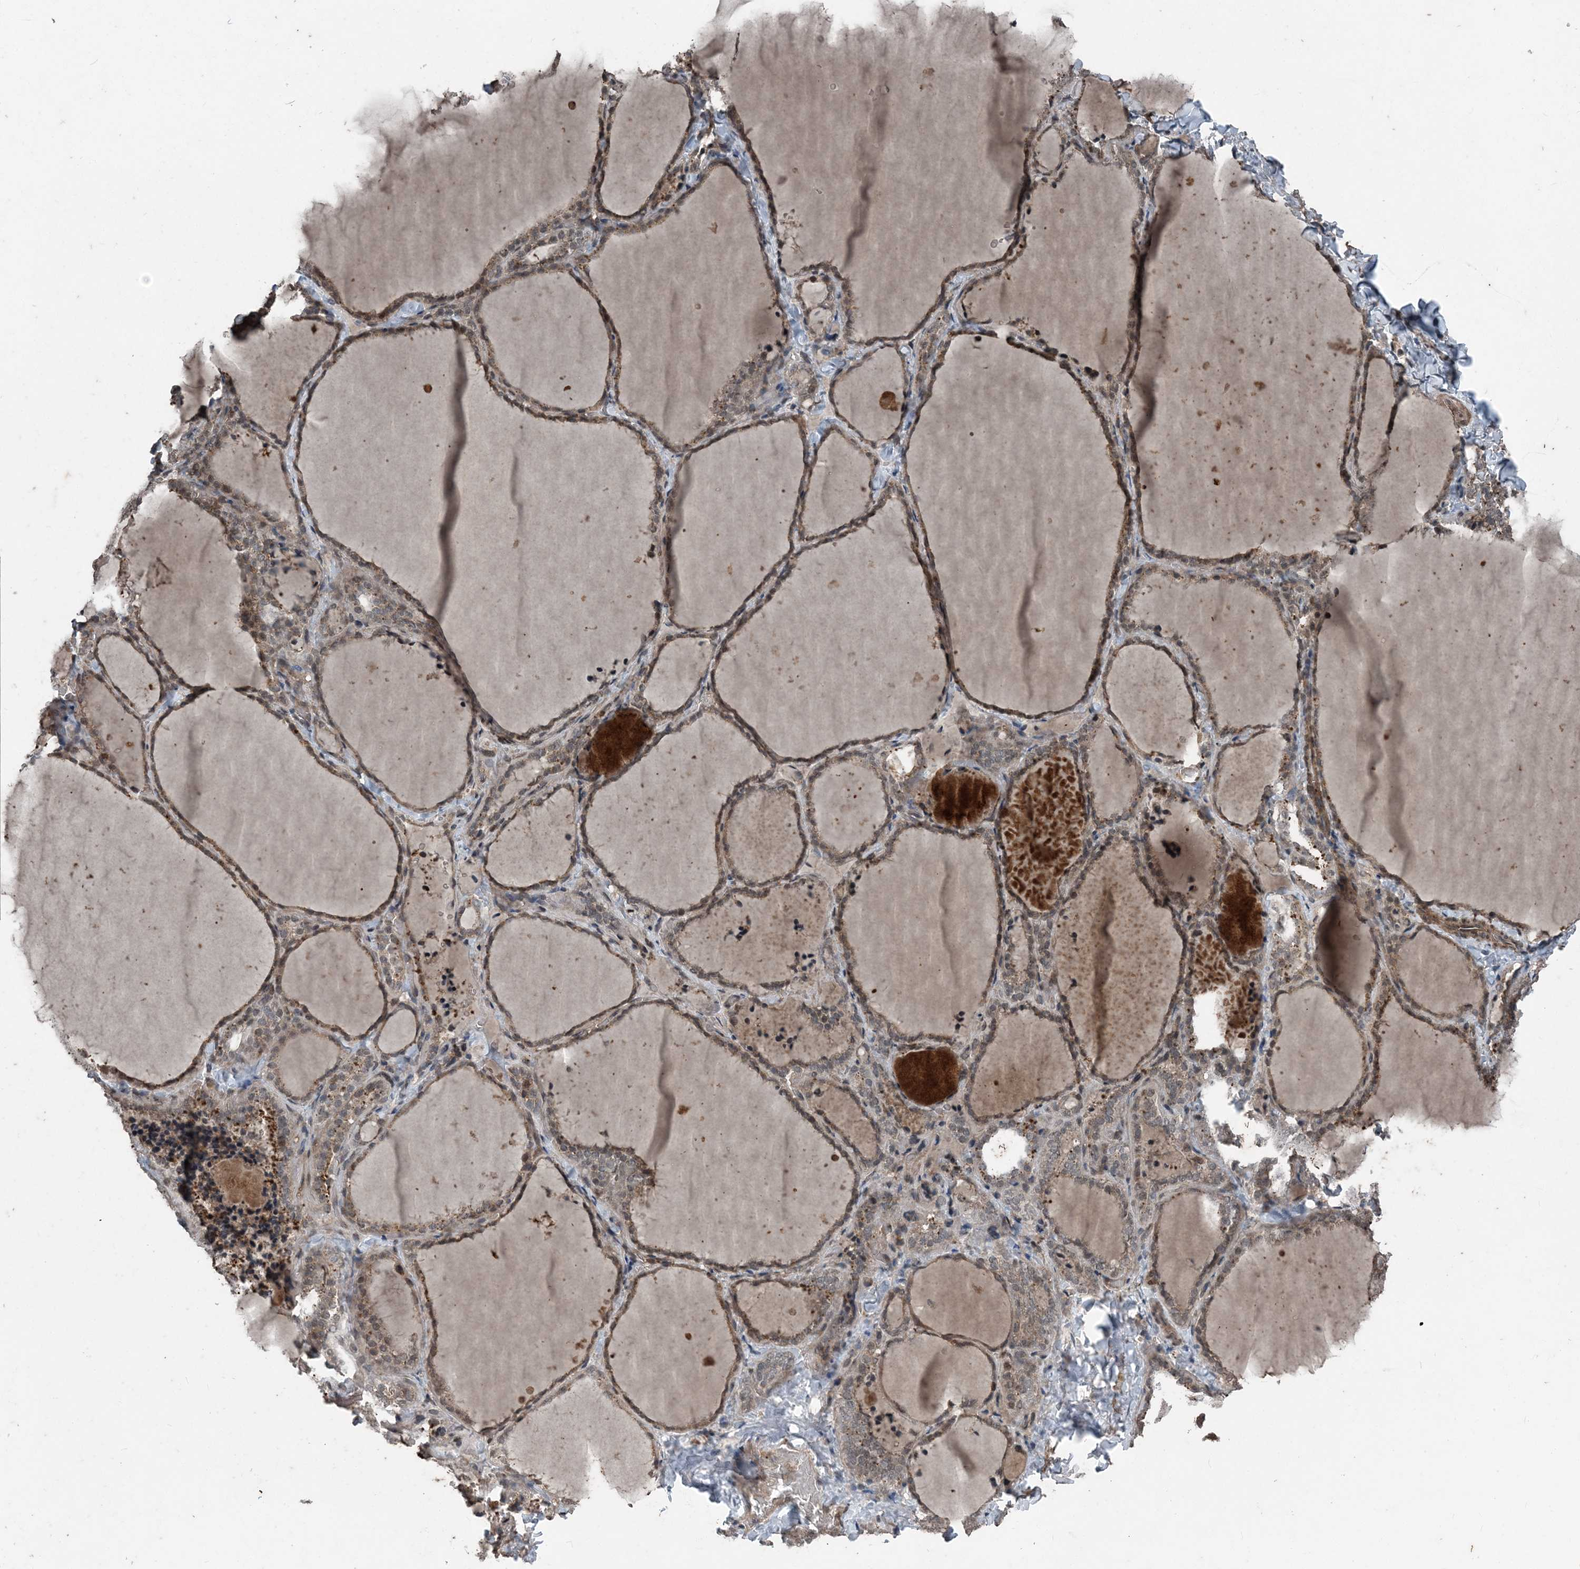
{"staining": {"intensity": "weak", "quantity": "25%-75%", "location": "cytoplasmic/membranous,nuclear"}, "tissue": "thyroid gland", "cell_type": "Glandular cells", "image_type": "normal", "snomed": [{"axis": "morphology", "description": "Normal tissue, NOS"}, {"axis": "topography", "description": "Thyroid gland"}], "caption": "Protein analysis of benign thyroid gland demonstrates weak cytoplasmic/membranous,nuclear staining in about 25%-75% of glandular cells.", "gene": "CFL1", "patient": {"sex": "female", "age": 22}}